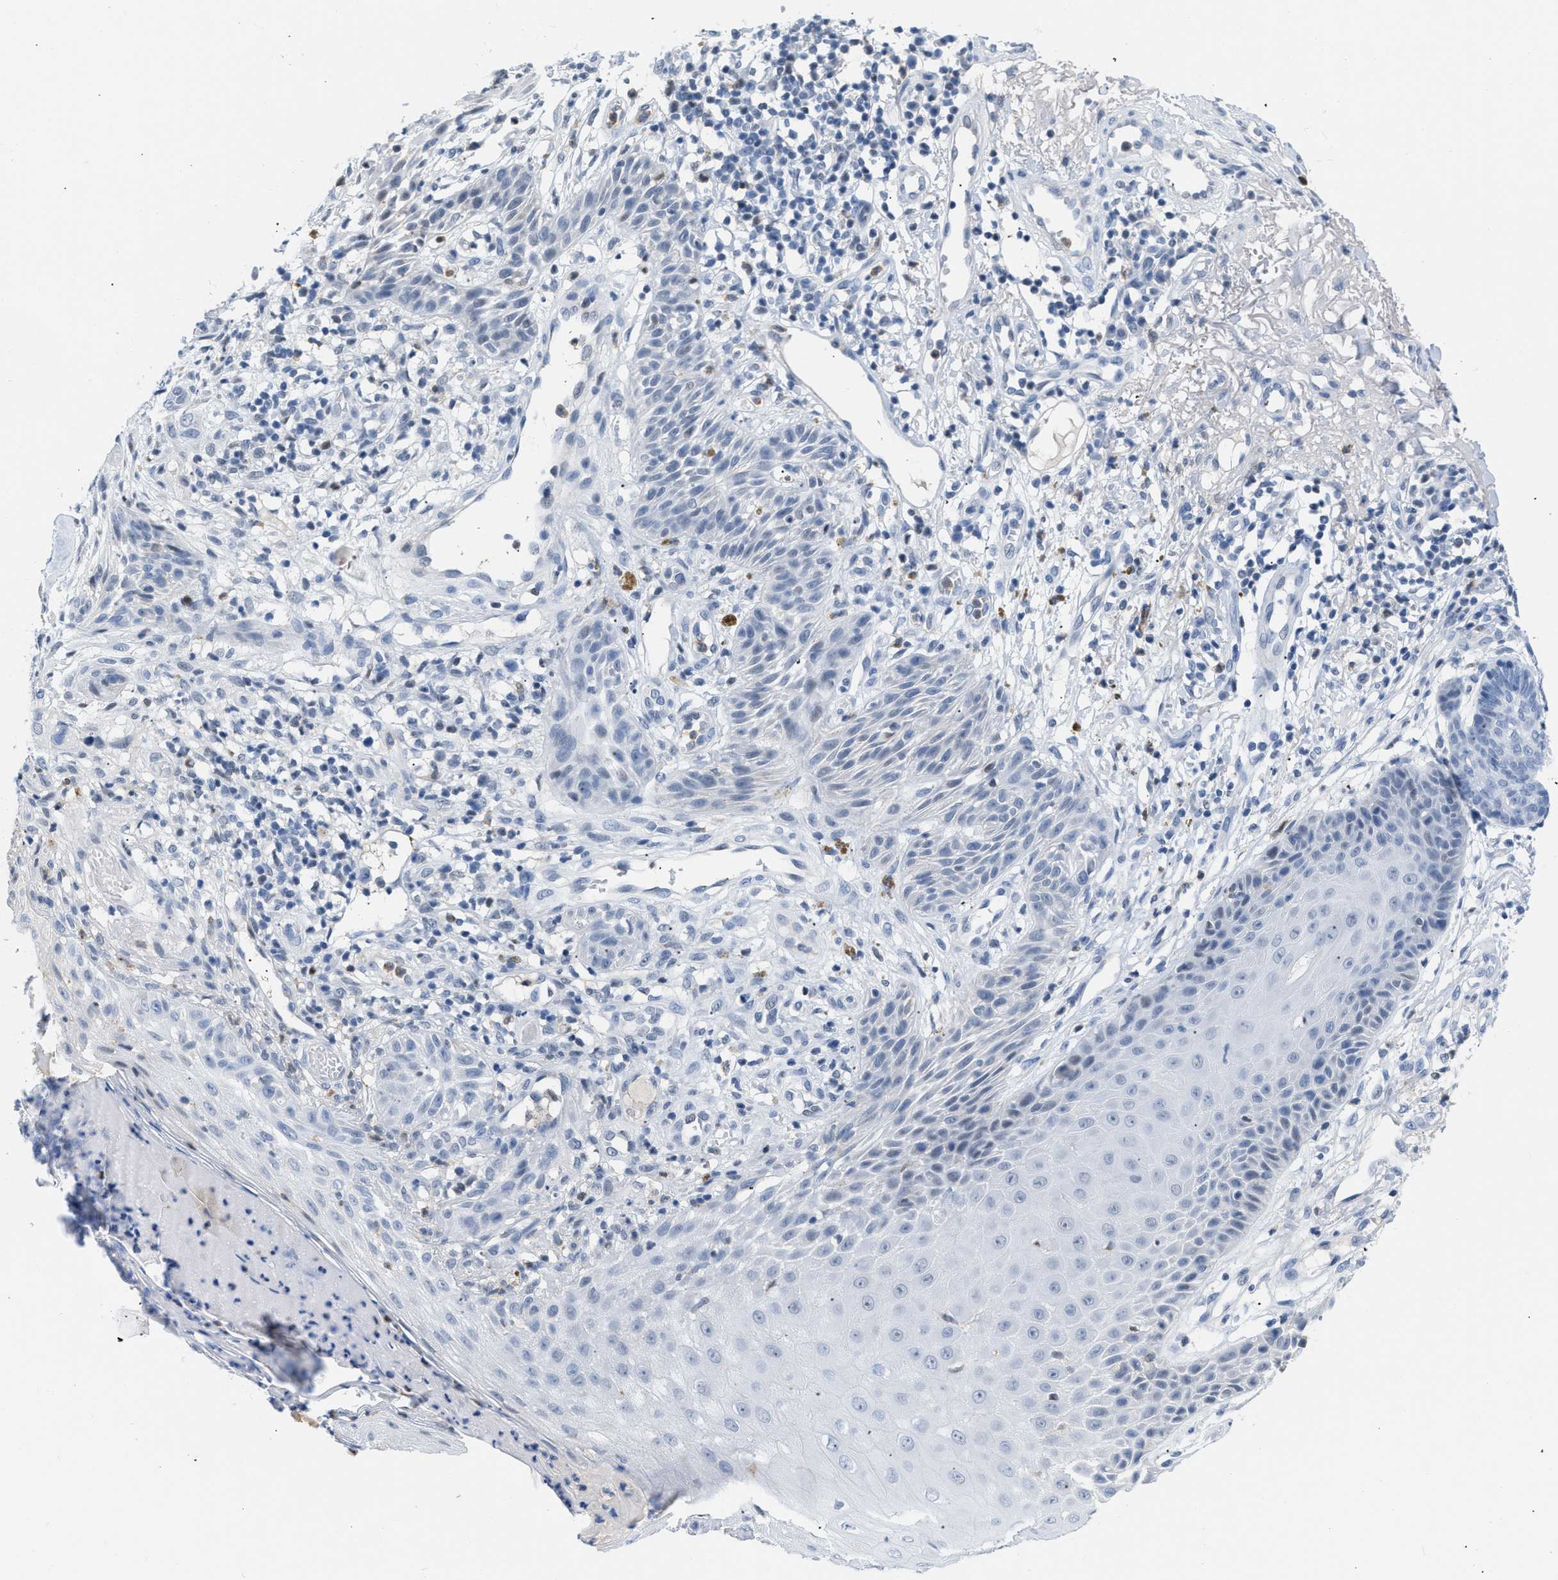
{"staining": {"intensity": "negative", "quantity": "none", "location": "none"}, "tissue": "skin cancer", "cell_type": "Tumor cells", "image_type": "cancer", "snomed": [{"axis": "morphology", "description": "Normal tissue, NOS"}, {"axis": "morphology", "description": "Basal cell carcinoma"}, {"axis": "topography", "description": "Skin"}], "caption": "Immunohistochemistry (IHC) histopathology image of neoplastic tissue: human skin cancer (basal cell carcinoma) stained with DAB shows no significant protein staining in tumor cells. (DAB immunohistochemistry visualized using brightfield microscopy, high magnification).", "gene": "BOLL", "patient": {"sex": "male", "age": 79}}